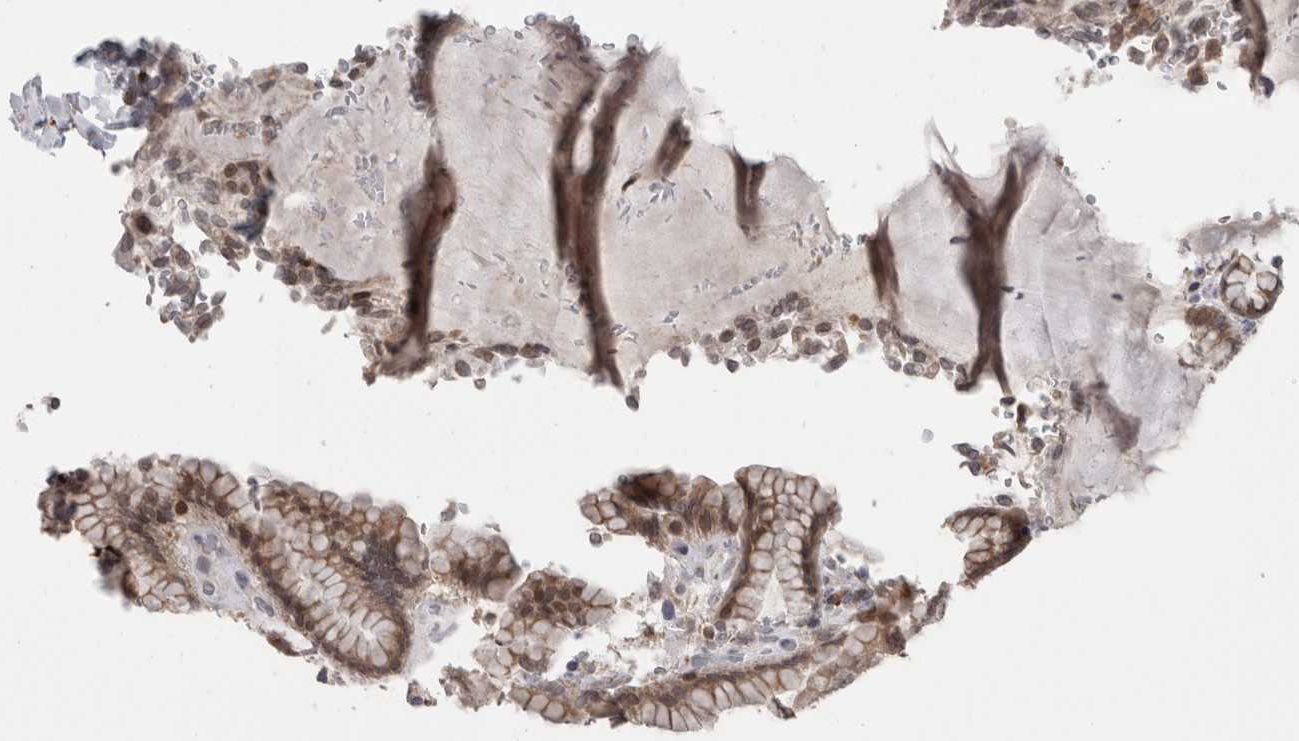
{"staining": {"intensity": "strong", "quantity": "25%-75%", "location": "cytoplasmic/membranous"}, "tissue": "stomach", "cell_type": "Glandular cells", "image_type": "normal", "snomed": [{"axis": "morphology", "description": "Normal tissue, NOS"}, {"axis": "topography", "description": "Stomach"}], "caption": "Protein analysis of normal stomach shows strong cytoplasmic/membranous staining in about 25%-75% of glandular cells.", "gene": "DARS2", "patient": {"sex": "male", "age": 42}}